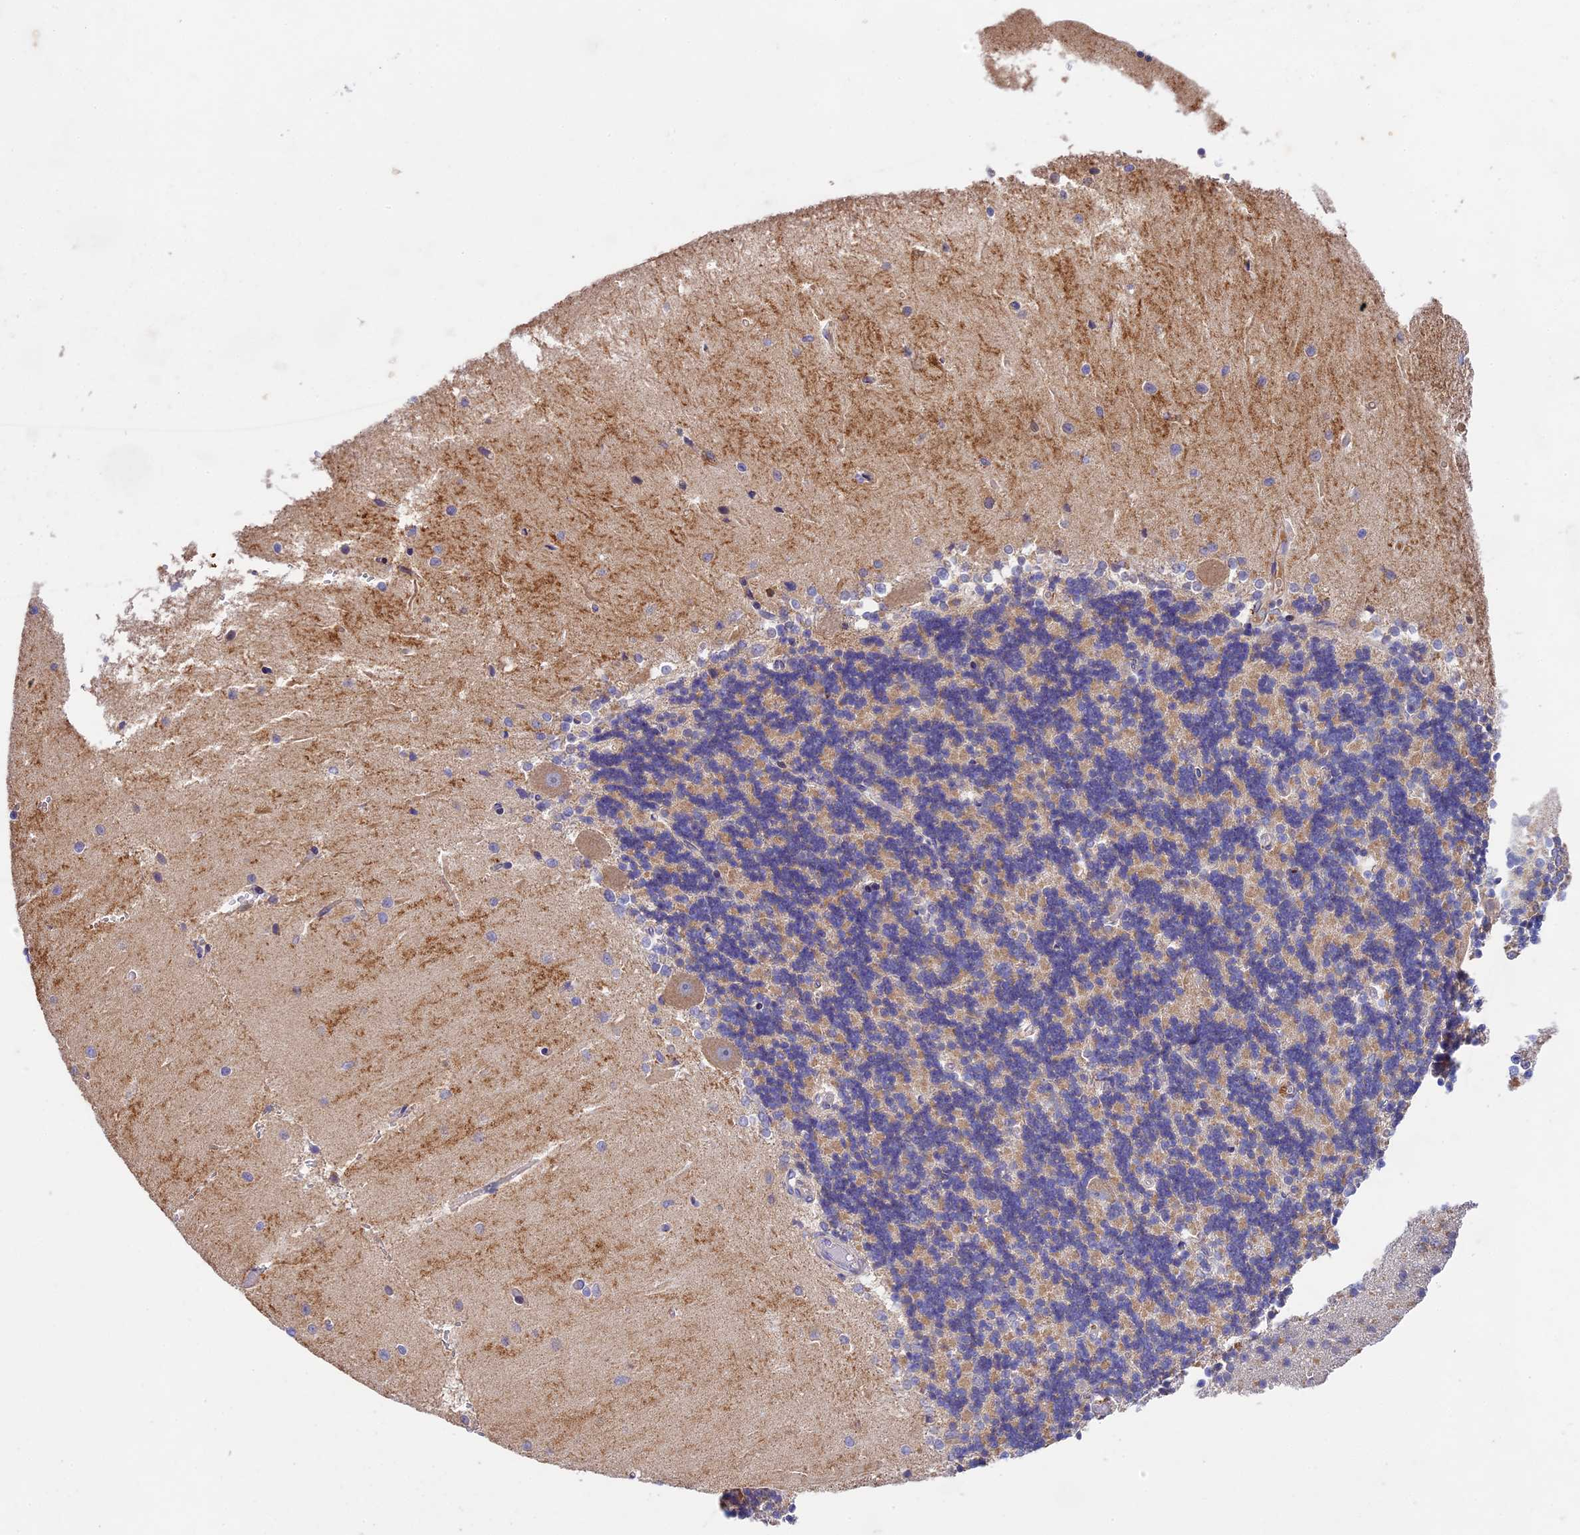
{"staining": {"intensity": "weak", "quantity": "25%-75%", "location": "cytoplasmic/membranous"}, "tissue": "cerebellum", "cell_type": "Cells in granular layer", "image_type": "normal", "snomed": [{"axis": "morphology", "description": "Normal tissue, NOS"}, {"axis": "topography", "description": "Cerebellum"}], "caption": "Immunohistochemistry (DAB) staining of unremarkable cerebellum shows weak cytoplasmic/membranous protein staining in approximately 25%-75% of cells in granular layer.", "gene": "OCEL1", "patient": {"sex": "male", "age": 37}}